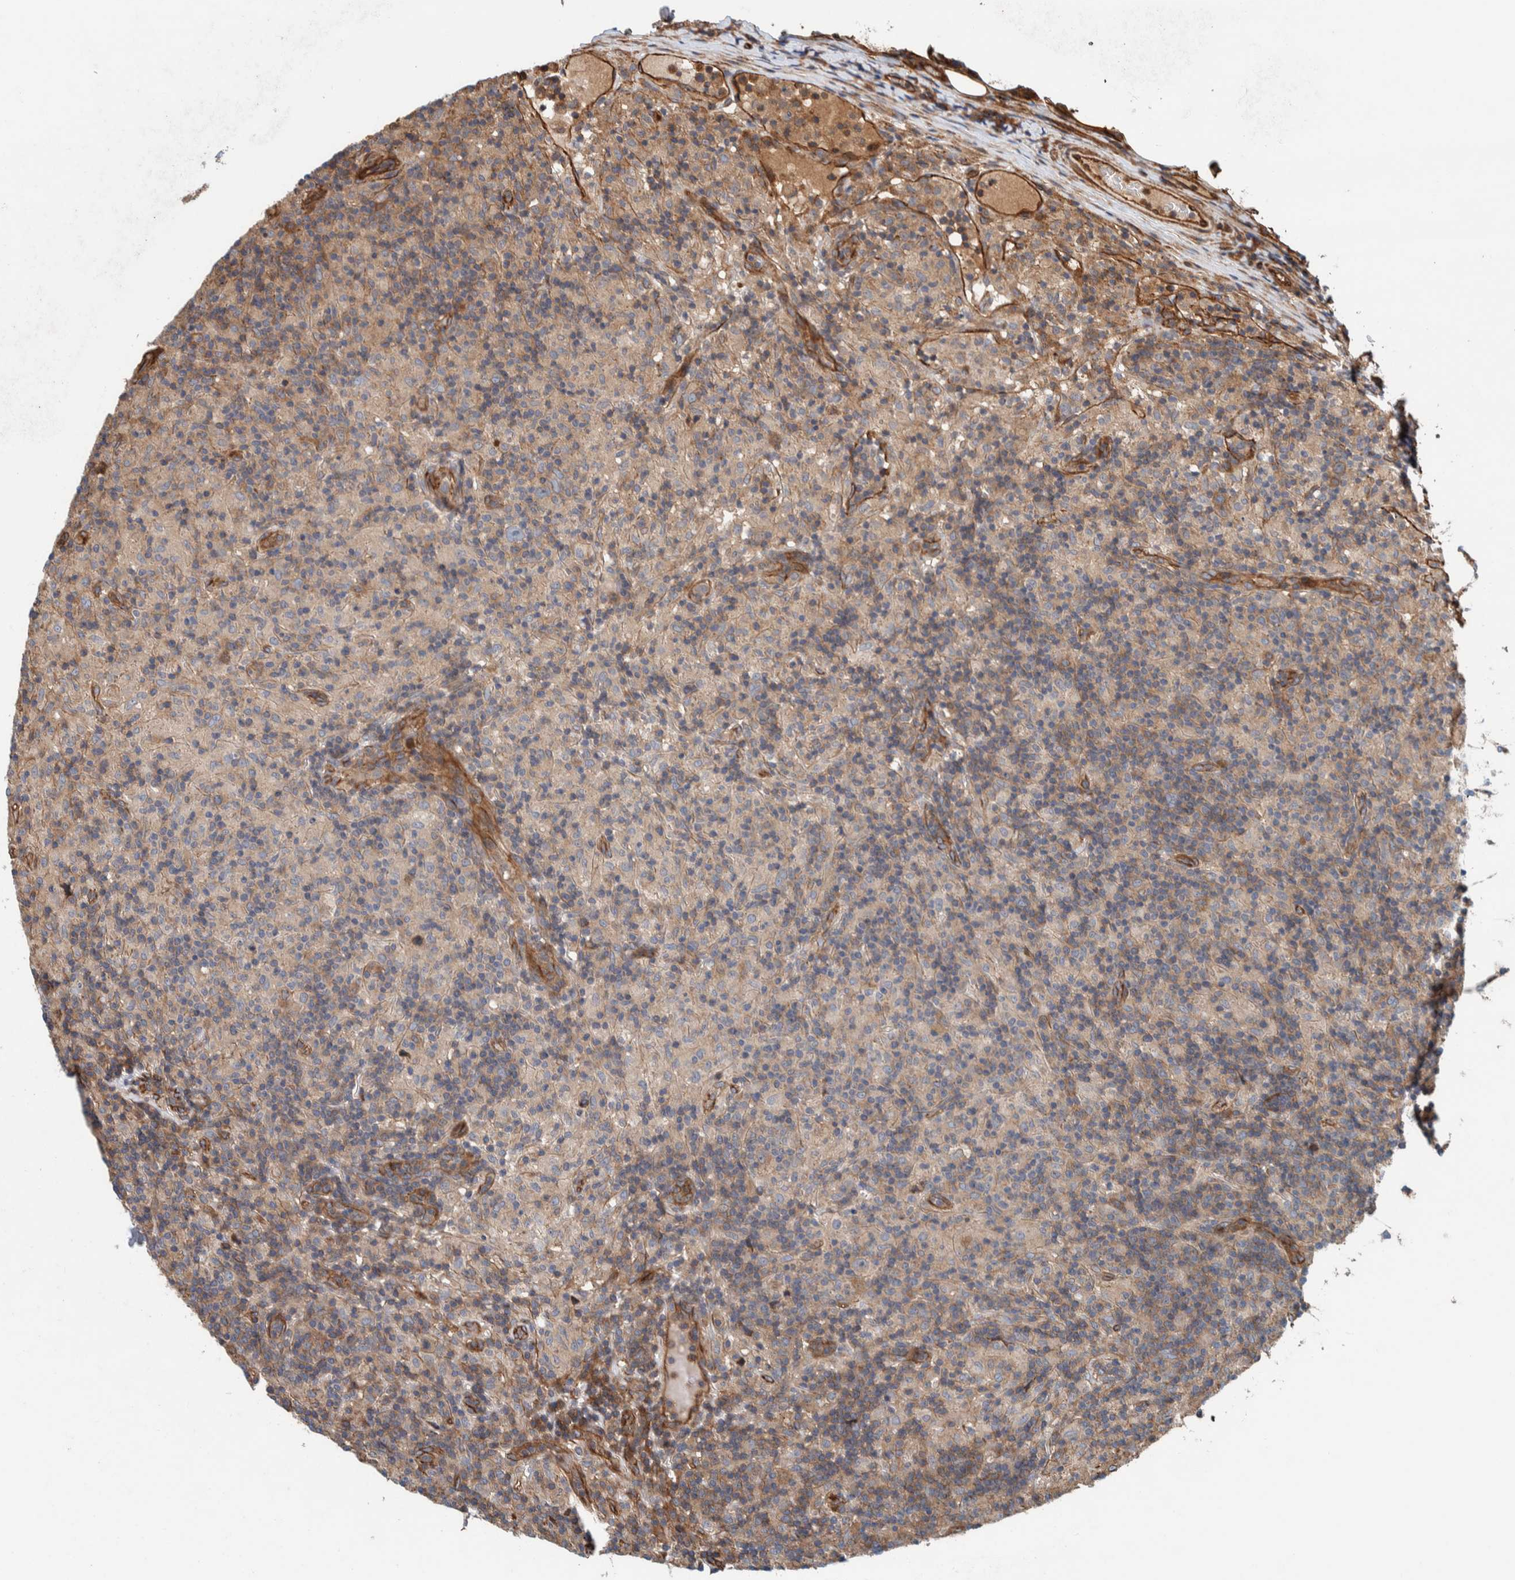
{"staining": {"intensity": "weak", "quantity": "<25%", "location": "cytoplasmic/membranous"}, "tissue": "lymphoma", "cell_type": "Tumor cells", "image_type": "cancer", "snomed": [{"axis": "morphology", "description": "Hodgkin's disease, NOS"}, {"axis": "topography", "description": "Lymph node"}], "caption": "Photomicrograph shows no protein staining in tumor cells of Hodgkin's disease tissue.", "gene": "PKD1L1", "patient": {"sex": "male", "age": 70}}